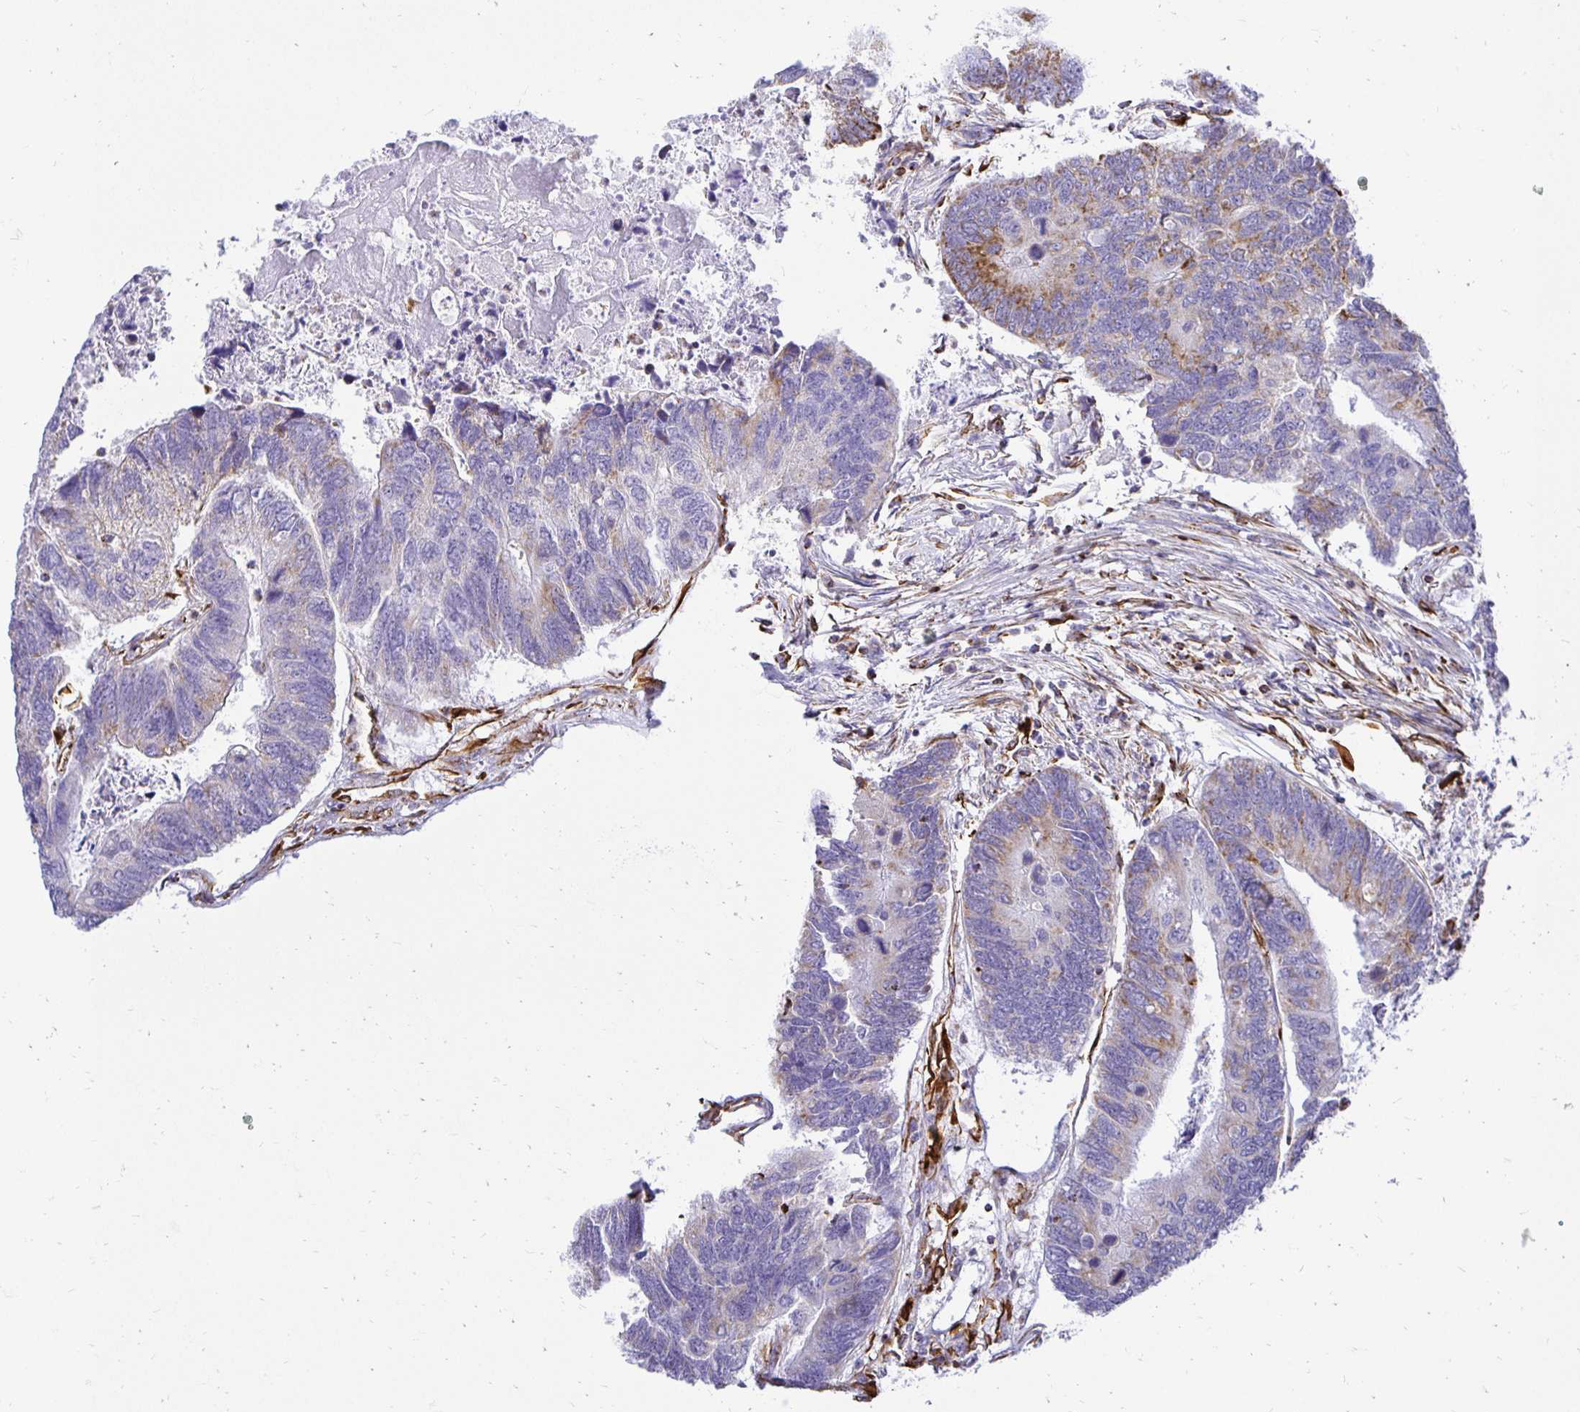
{"staining": {"intensity": "moderate", "quantity": "<25%", "location": "cytoplasmic/membranous"}, "tissue": "colorectal cancer", "cell_type": "Tumor cells", "image_type": "cancer", "snomed": [{"axis": "morphology", "description": "Adenocarcinoma, NOS"}, {"axis": "topography", "description": "Colon"}], "caption": "Immunohistochemistry (DAB (3,3'-diaminobenzidine)) staining of human colorectal cancer (adenocarcinoma) demonstrates moderate cytoplasmic/membranous protein expression in about <25% of tumor cells. (IHC, brightfield microscopy, high magnification).", "gene": "PLAAT2", "patient": {"sex": "female", "age": 67}}